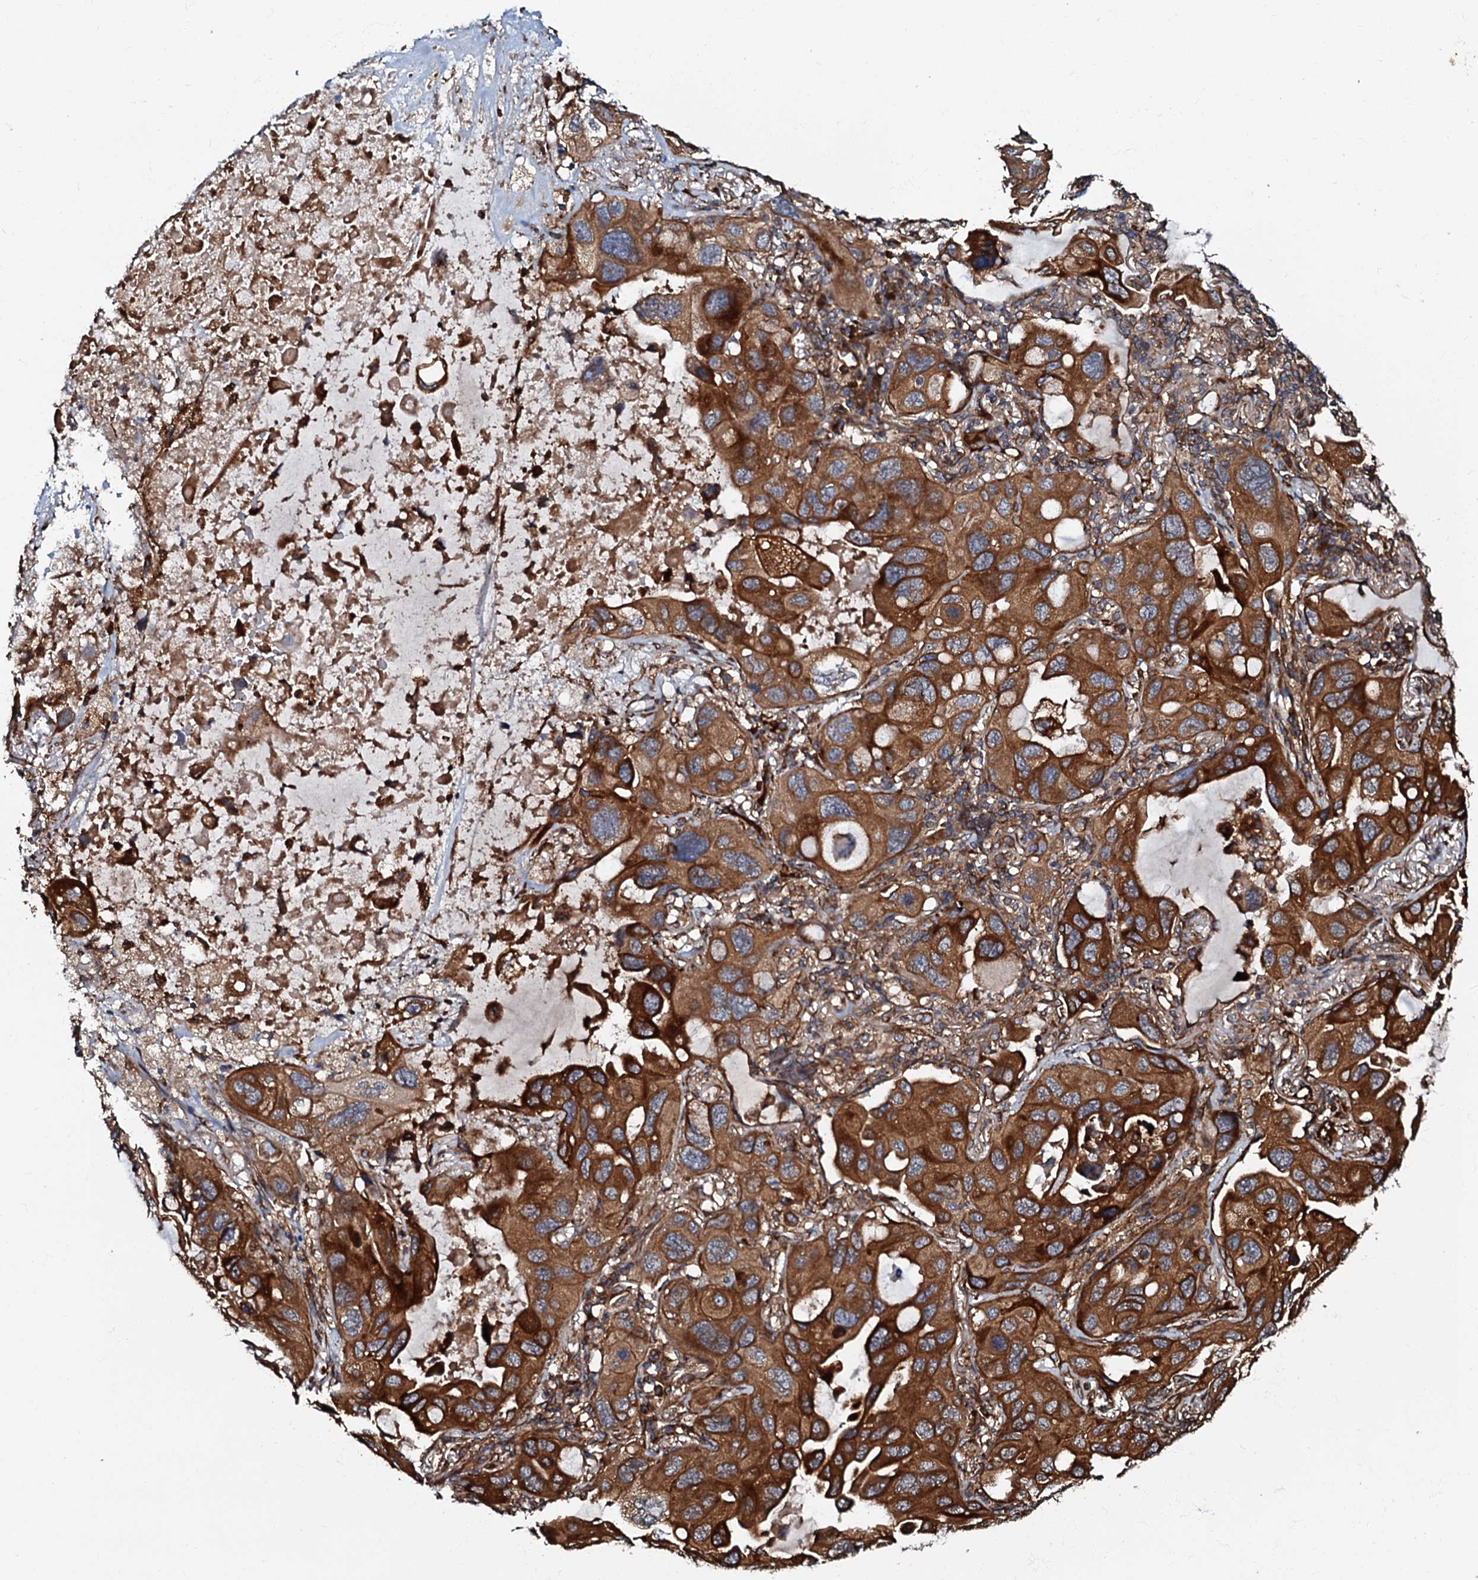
{"staining": {"intensity": "strong", "quantity": ">75%", "location": "cytoplasmic/membranous"}, "tissue": "lung cancer", "cell_type": "Tumor cells", "image_type": "cancer", "snomed": [{"axis": "morphology", "description": "Squamous cell carcinoma, NOS"}, {"axis": "topography", "description": "Lung"}], "caption": "Human lung cancer (squamous cell carcinoma) stained for a protein (brown) demonstrates strong cytoplasmic/membranous positive positivity in about >75% of tumor cells.", "gene": "BLOC1S6", "patient": {"sex": "female", "age": 73}}